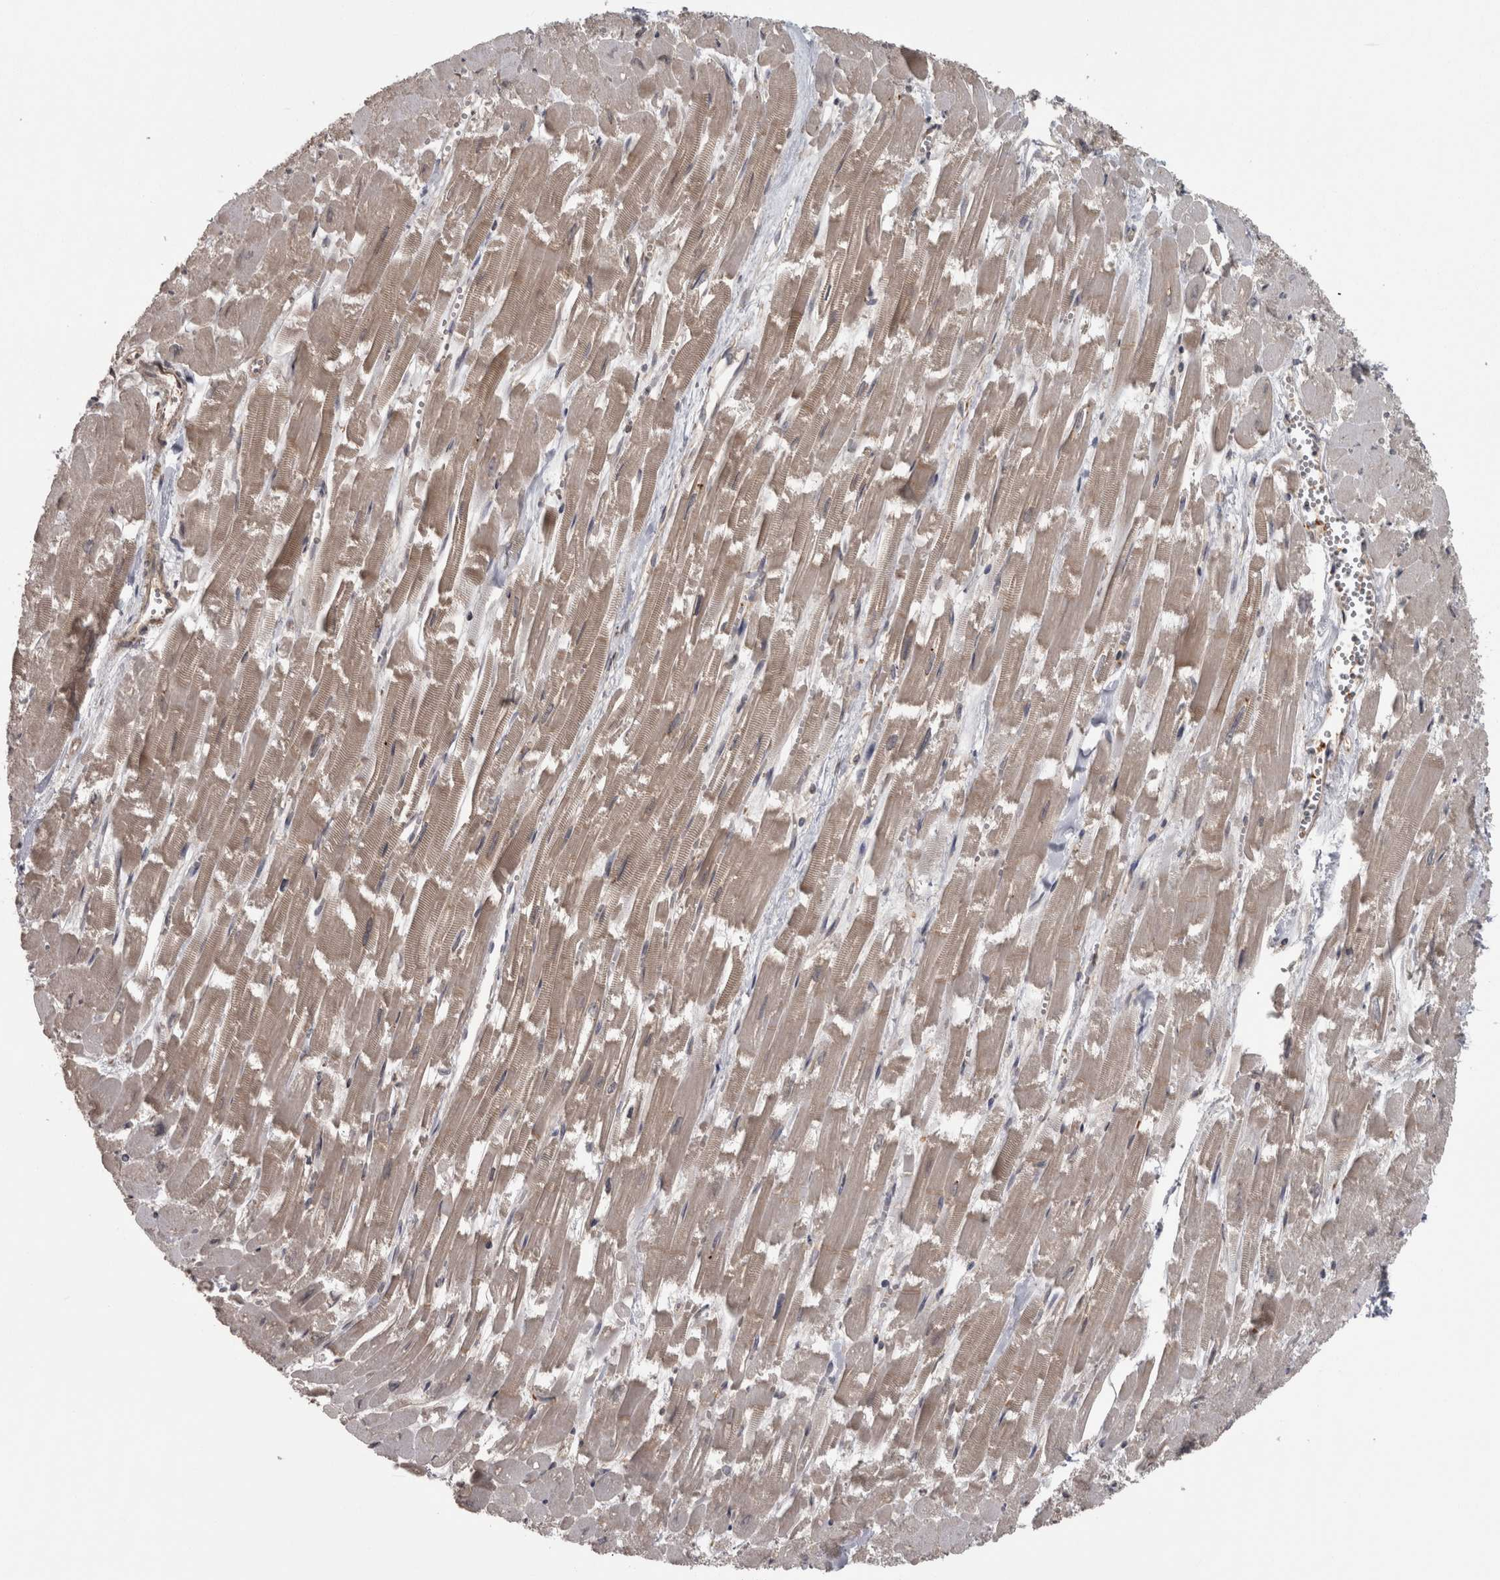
{"staining": {"intensity": "weak", "quantity": ">75%", "location": "cytoplasmic/membranous"}, "tissue": "heart muscle", "cell_type": "Cardiomyocytes", "image_type": "normal", "snomed": [{"axis": "morphology", "description": "Normal tissue, NOS"}, {"axis": "topography", "description": "Heart"}], "caption": "Immunohistochemistry histopathology image of normal heart muscle stained for a protein (brown), which shows low levels of weak cytoplasmic/membranous positivity in approximately >75% of cardiomyocytes.", "gene": "MICU3", "patient": {"sex": "male", "age": 54}}